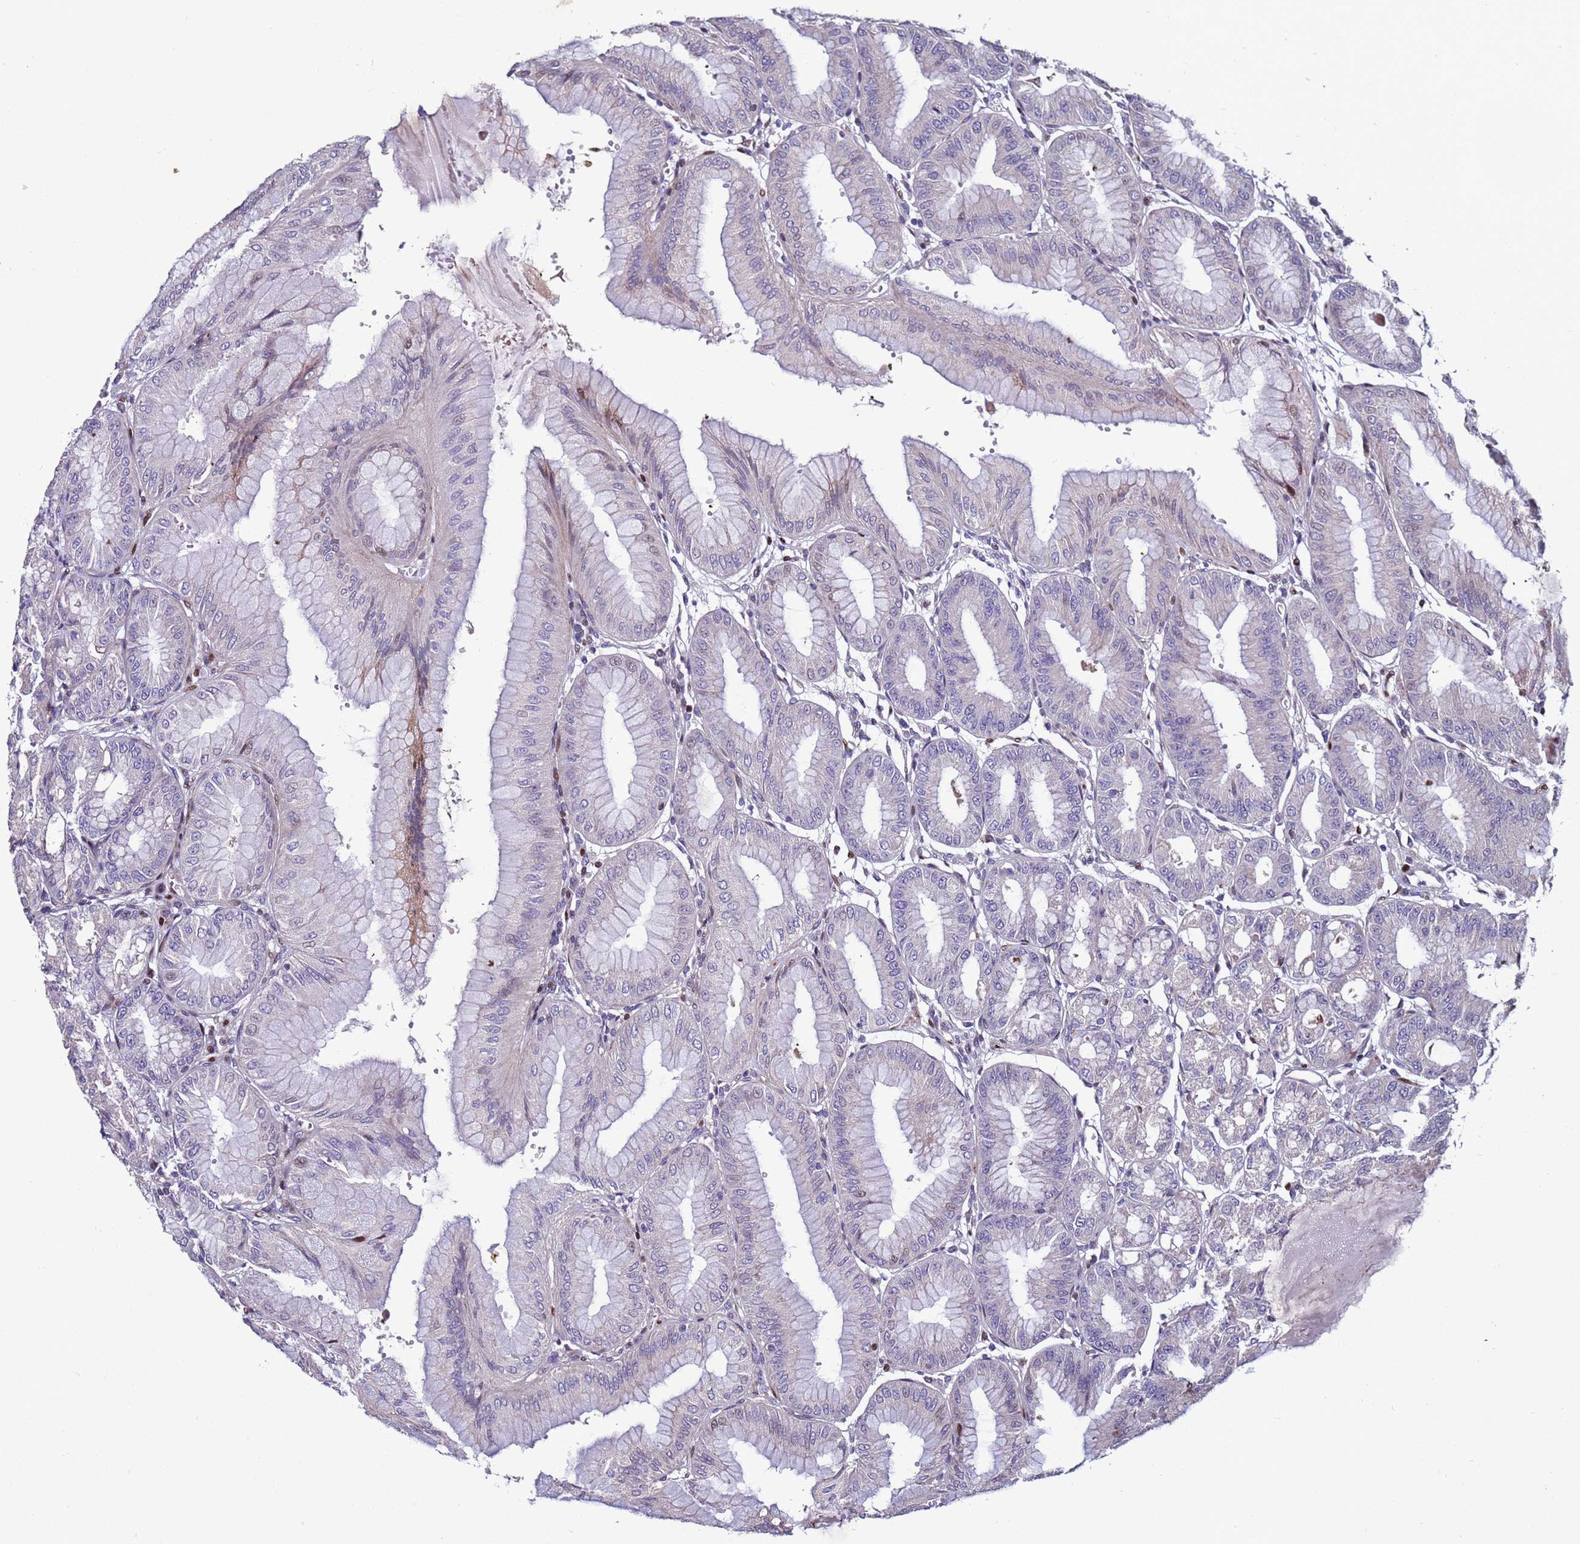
{"staining": {"intensity": "strong", "quantity": "<25%", "location": "cytoplasmic/membranous,nuclear"}, "tissue": "stomach", "cell_type": "Glandular cells", "image_type": "normal", "snomed": [{"axis": "morphology", "description": "Normal tissue, NOS"}, {"axis": "topography", "description": "Stomach, lower"}], "caption": "Approximately <25% of glandular cells in benign stomach exhibit strong cytoplasmic/membranous,nuclear protein expression as visualized by brown immunohistochemical staining.", "gene": "WBP11", "patient": {"sex": "male", "age": 71}}